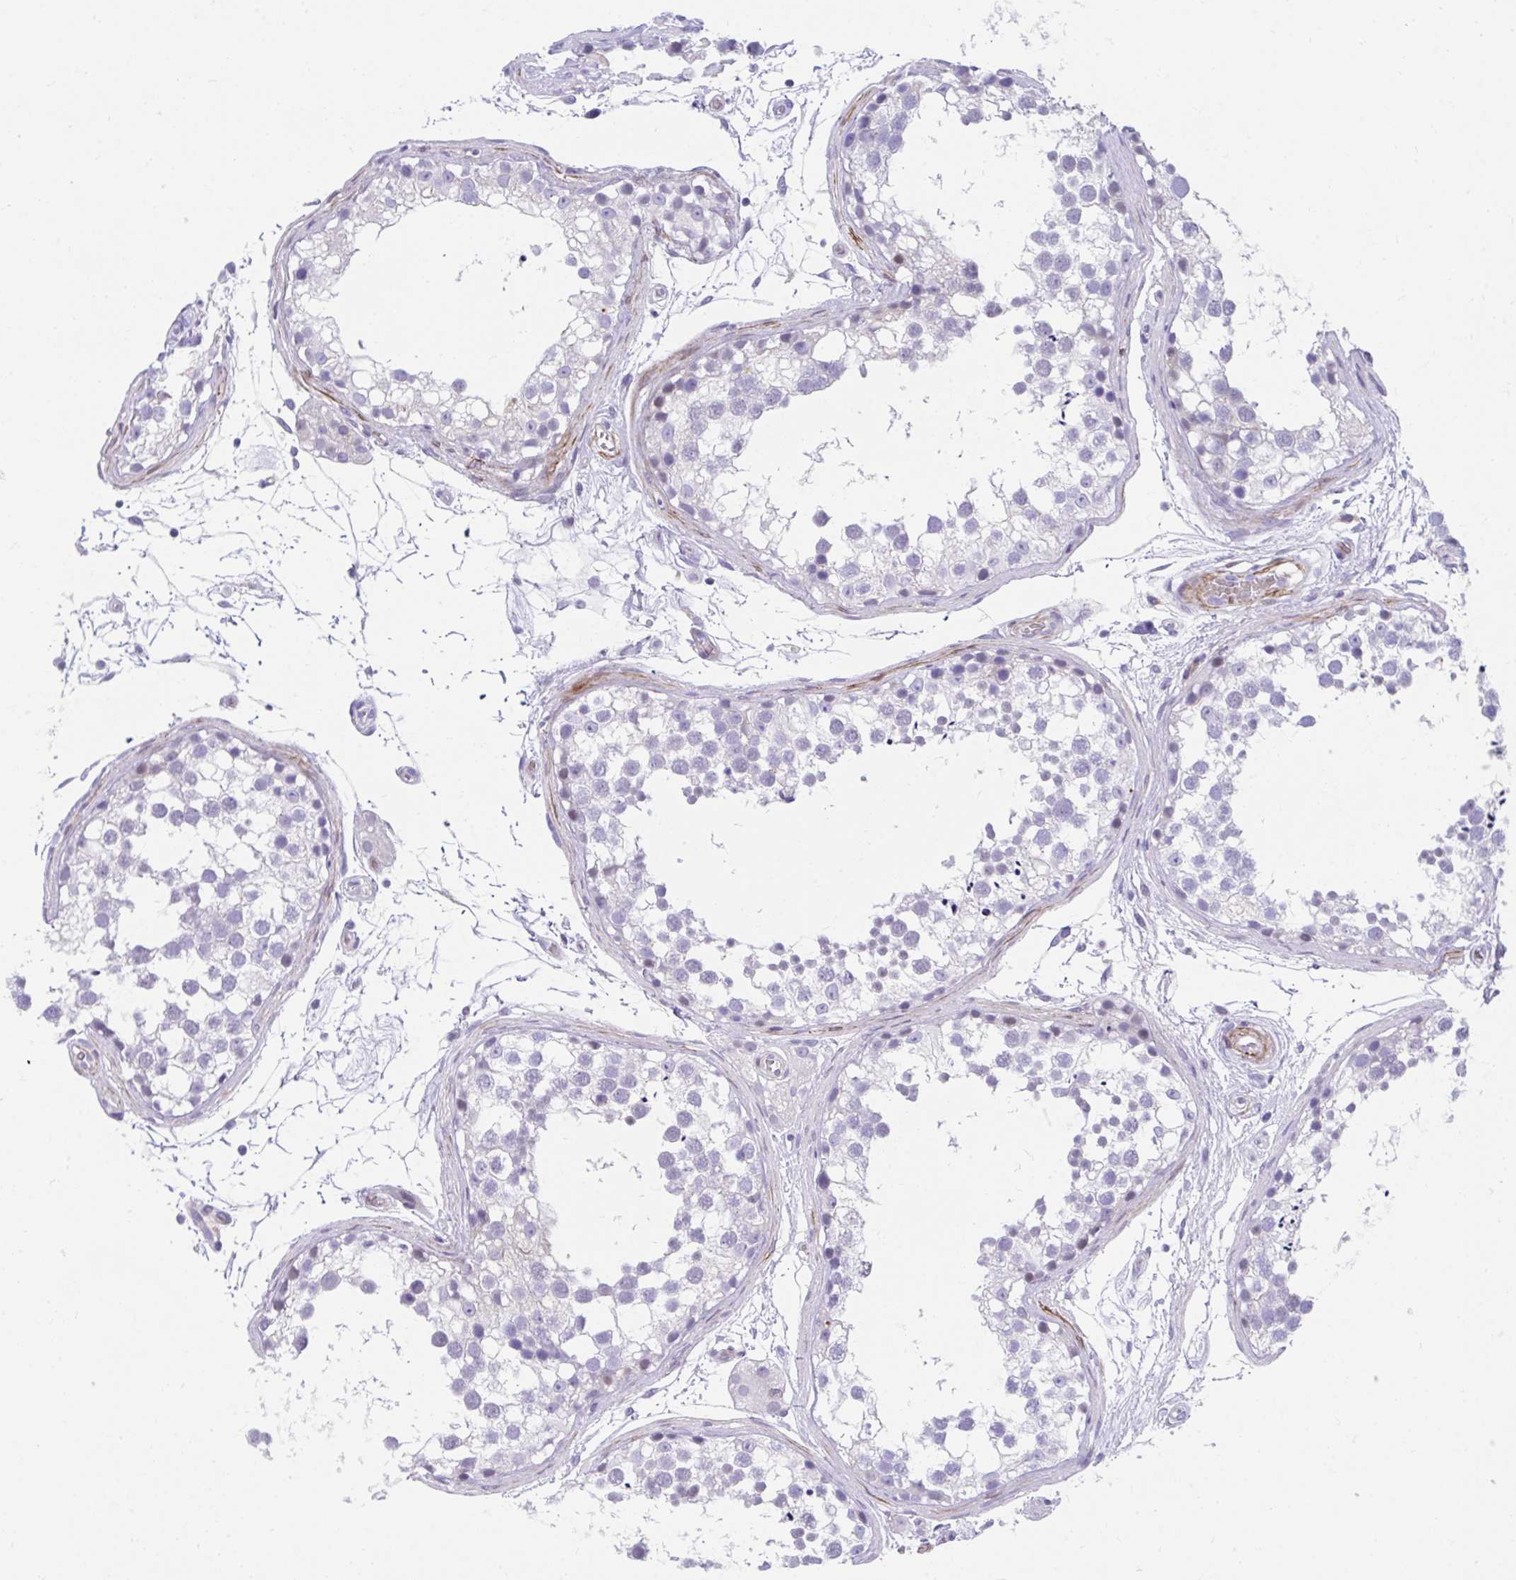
{"staining": {"intensity": "negative", "quantity": "none", "location": "none"}, "tissue": "testis", "cell_type": "Cells in seminiferous ducts", "image_type": "normal", "snomed": [{"axis": "morphology", "description": "Normal tissue, NOS"}, {"axis": "morphology", "description": "Seminoma, NOS"}, {"axis": "topography", "description": "Testis"}], "caption": "Histopathology image shows no protein positivity in cells in seminiferous ducts of benign testis. (Stains: DAB (3,3'-diaminobenzidine) IHC with hematoxylin counter stain, Microscopy: brightfield microscopy at high magnification).", "gene": "CSTB", "patient": {"sex": "male", "age": 65}}